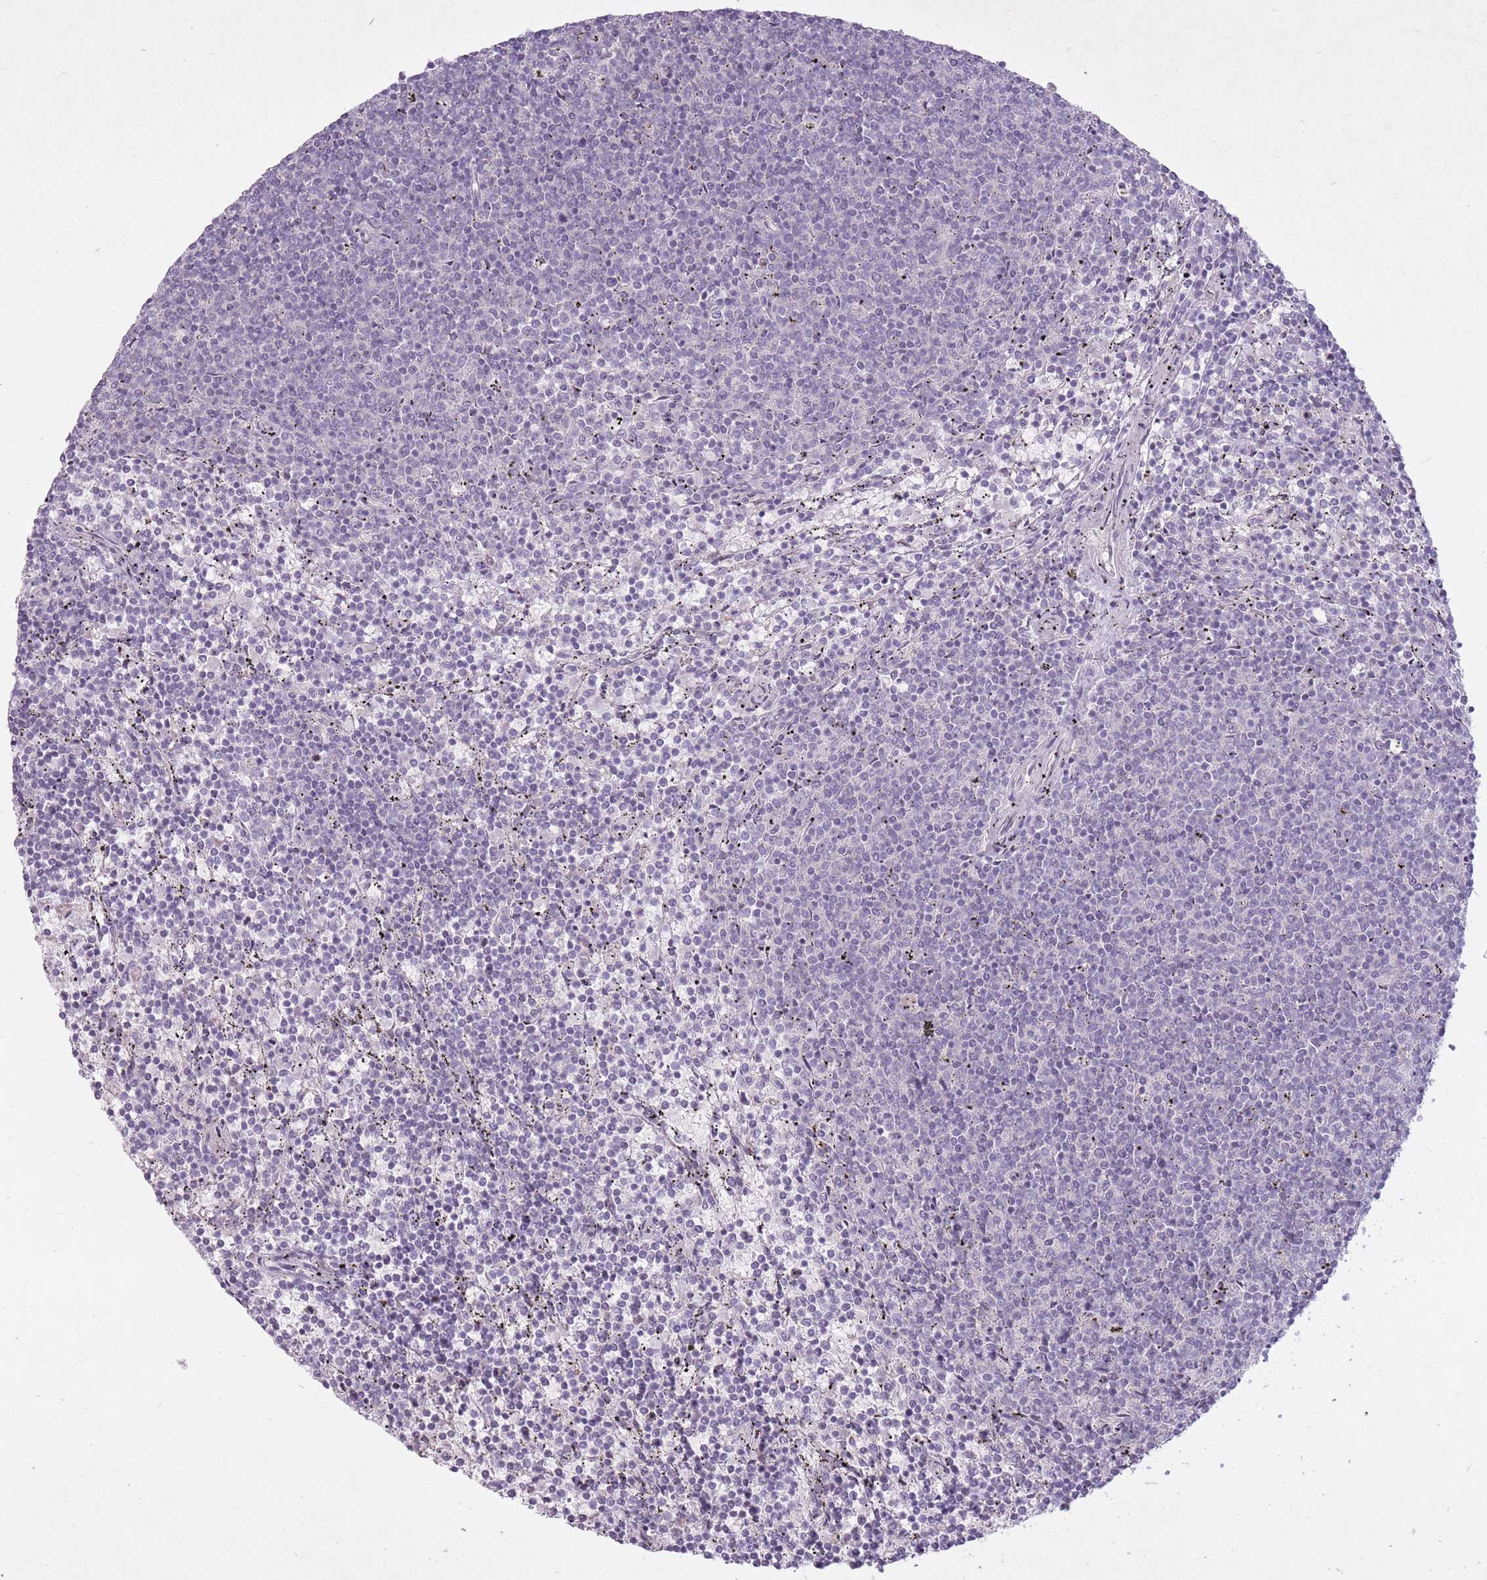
{"staining": {"intensity": "negative", "quantity": "none", "location": "none"}, "tissue": "lymphoma", "cell_type": "Tumor cells", "image_type": "cancer", "snomed": [{"axis": "morphology", "description": "Malignant lymphoma, non-Hodgkin's type, Low grade"}, {"axis": "topography", "description": "Spleen"}], "caption": "An immunohistochemistry (IHC) histopathology image of low-grade malignant lymphoma, non-Hodgkin's type is shown. There is no staining in tumor cells of low-grade malignant lymphoma, non-Hodgkin's type.", "gene": "FAM43B", "patient": {"sex": "female", "age": 50}}